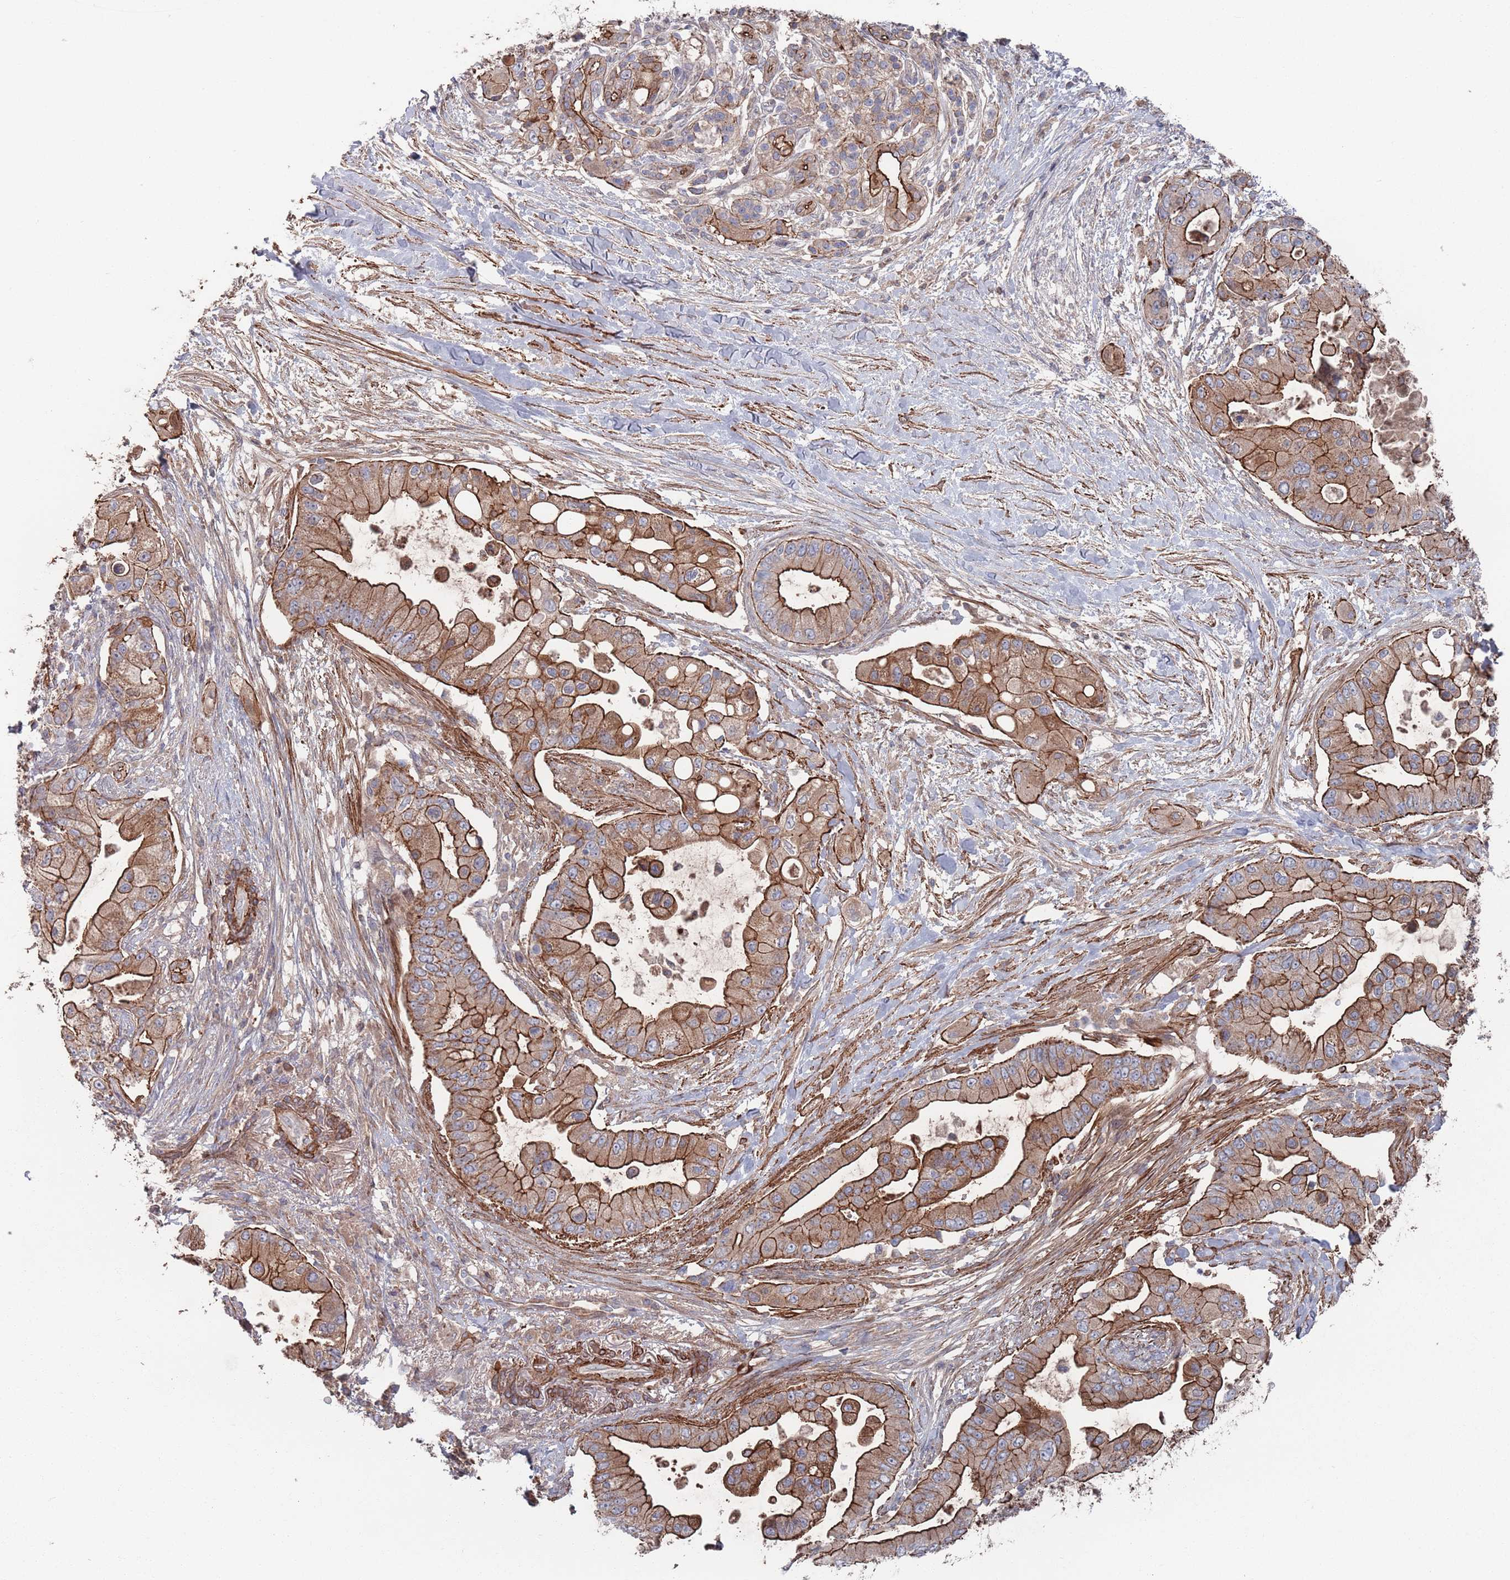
{"staining": {"intensity": "strong", "quantity": "25%-75%", "location": "cytoplasmic/membranous"}, "tissue": "pancreatic cancer", "cell_type": "Tumor cells", "image_type": "cancer", "snomed": [{"axis": "morphology", "description": "Adenocarcinoma, NOS"}, {"axis": "topography", "description": "Pancreas"}], "caption": "Immunohistochemistry (IHC) of pancreatic cancer (adenocarcinoma) demonstrates high levels of strong cytoplasmic/membranous positivity in about 25%-75% of tumor cells.", "gene": "PLEKHA4", "patient": {"sex": "male", "age": 57}}